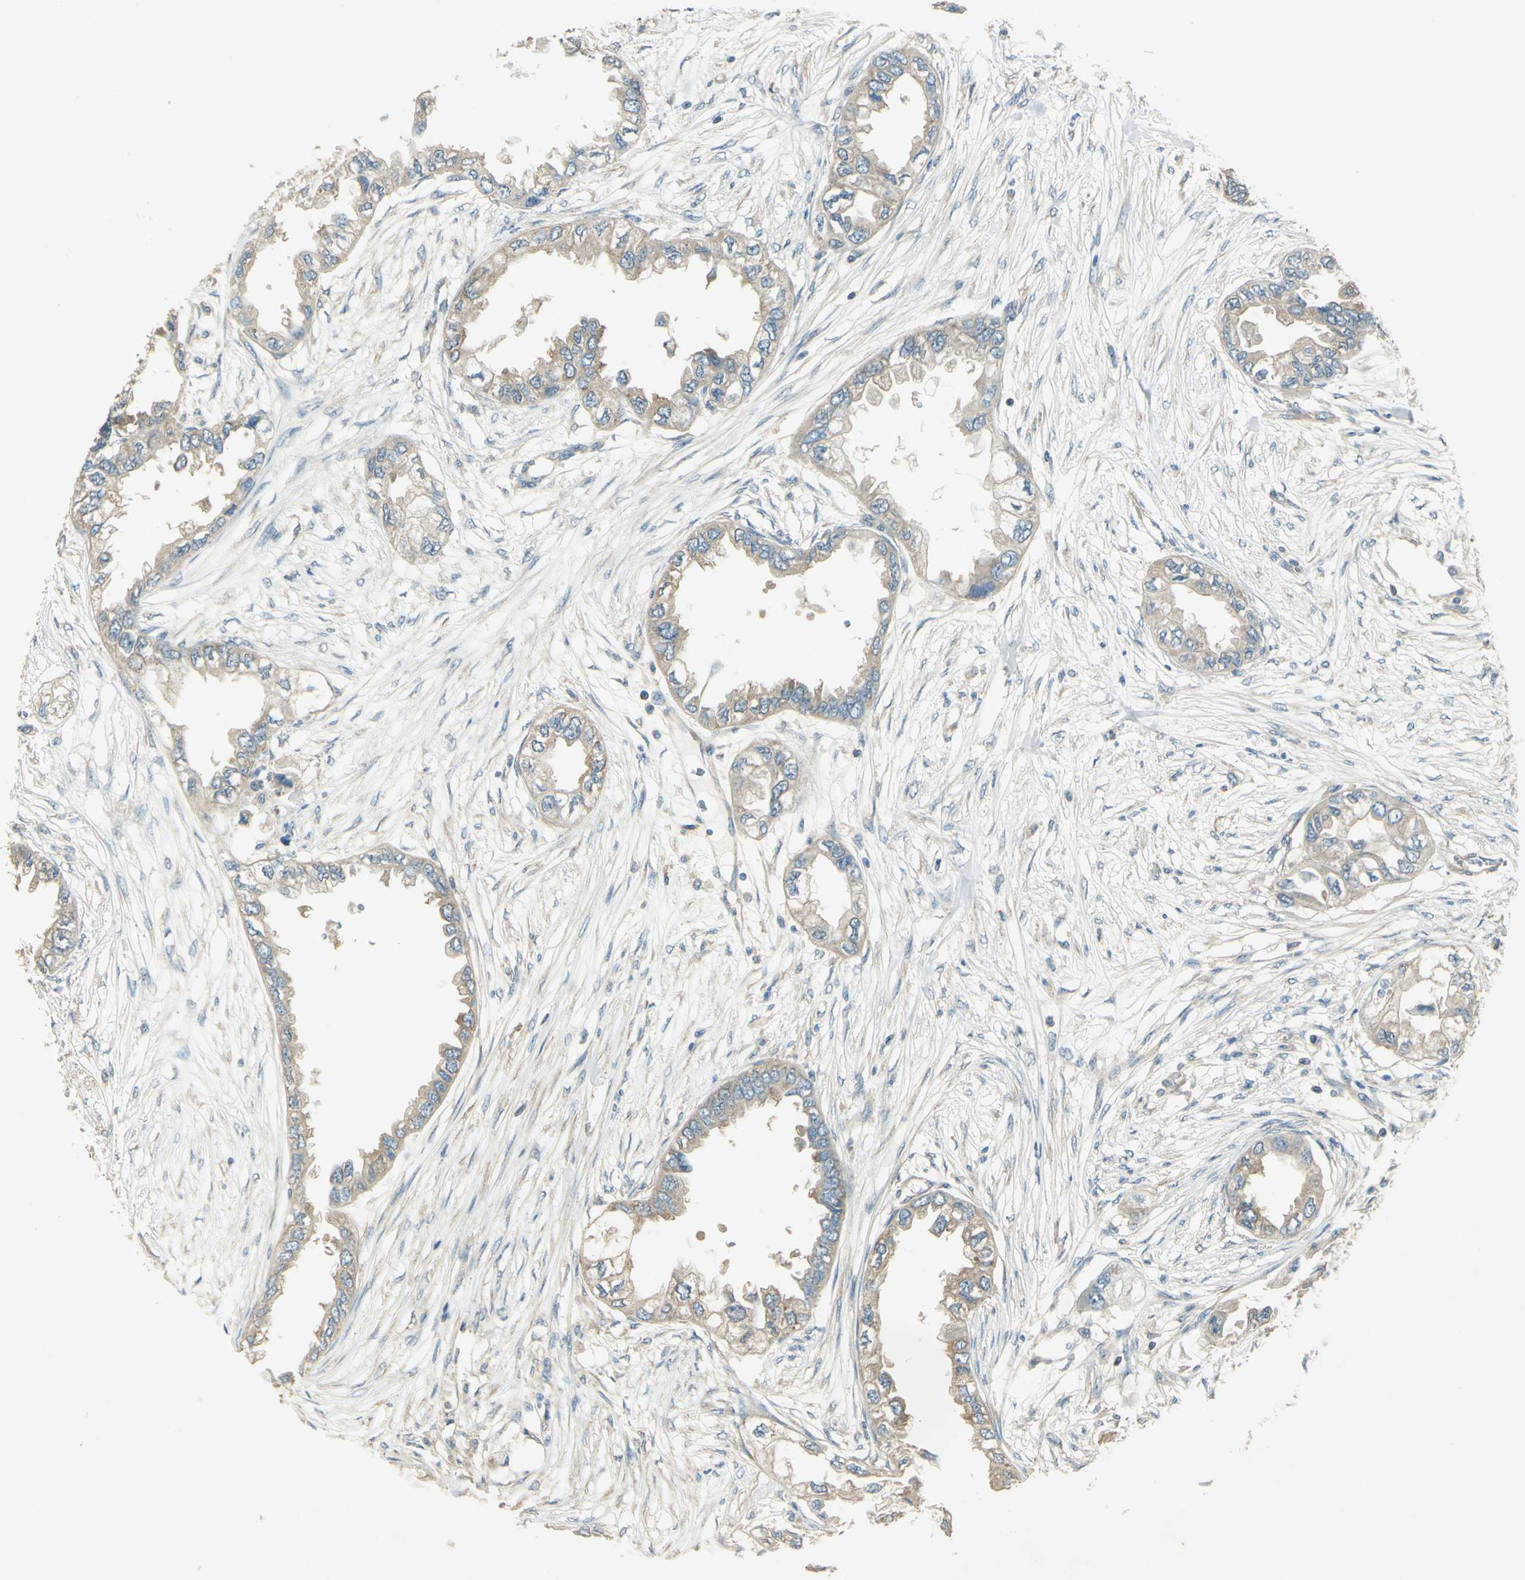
{"staining": {"intensity": "moderate", "quantity": ">75%", "location": "cytoplasmic/membranous"}, "tissue": "endometrial cancer", "cell_type": "Tumor cells", "image_type": "cancer", "snomed": [{"axis": "morphology", "description": "Adenocarcinoma, NOS"}, {"axis": "topography", "description": "Endometrium"}], "caption": "This photomicrograph reveals endometrial adenocarcinoma stained with IHC to label a protein in brown. The cytoplasmic/membranous of tumor cells show moderate positivity for the protein. Nuclei are counter-stained blue.", "gene": "SHC2", "patient": {"sex": "female", "age": 67}}